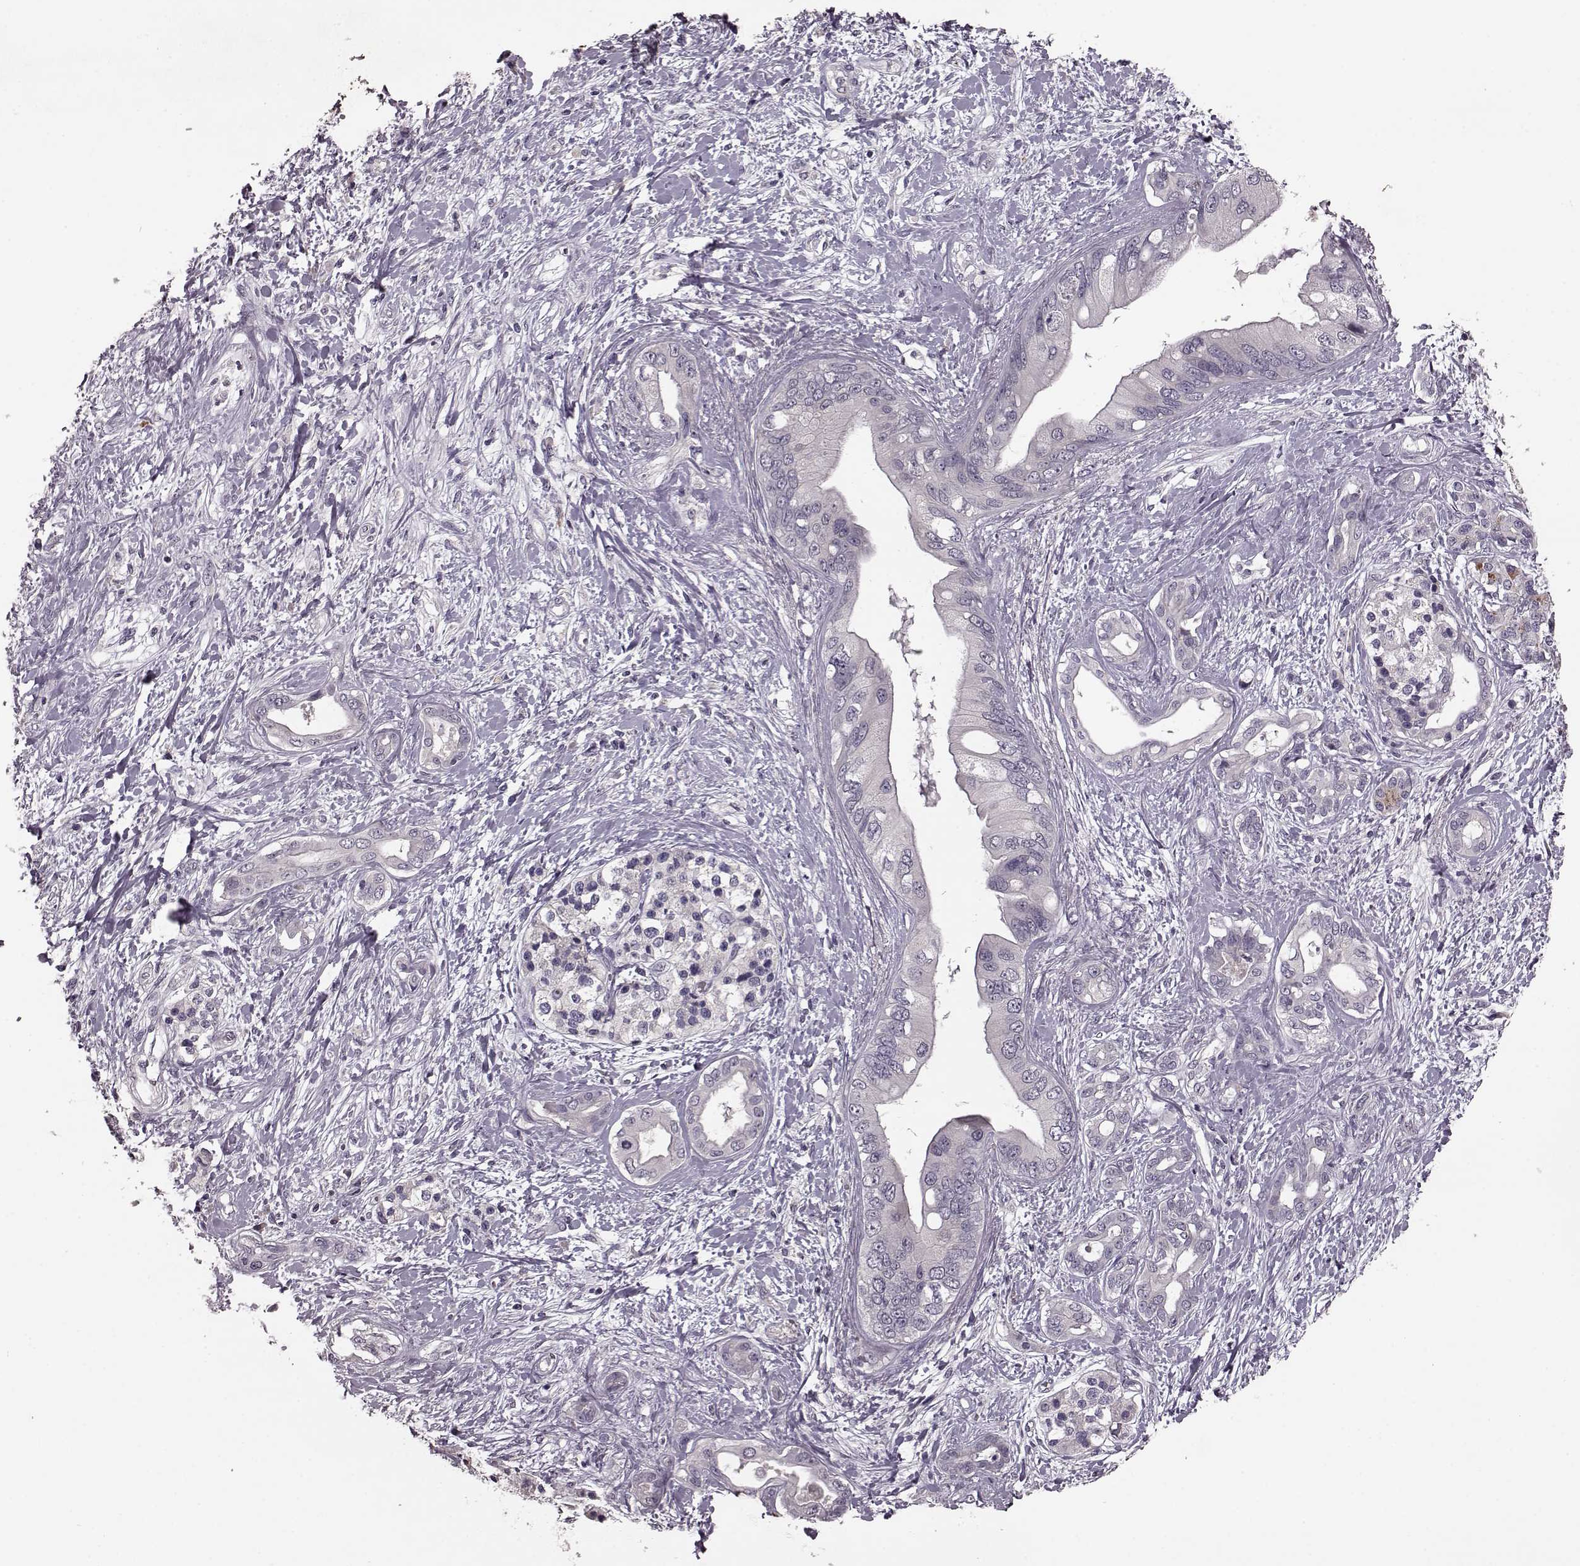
{"staining": {"intensity": "moderate", "quantity": "<25%", "location": "cytoplasmic/membranous"}, "tissue": "pancreatic cancer", "cell_type": "Tumor cells", "image_type": "cancer", "snomed": [{"axis": "morphology", "description": "Adenocarcinoma, NOS"}, {"axis": "topography", "description": "Pancreas"}], "caption": "Brown immunohistochemical staining in human adenocarcinoma (pancreatic) reveals moderate cytoplasmic/membranous expression in approximately <25% of tumor cells.", "gene": "SLC52A3", "patient": {"sex": "female", "age": 56}}